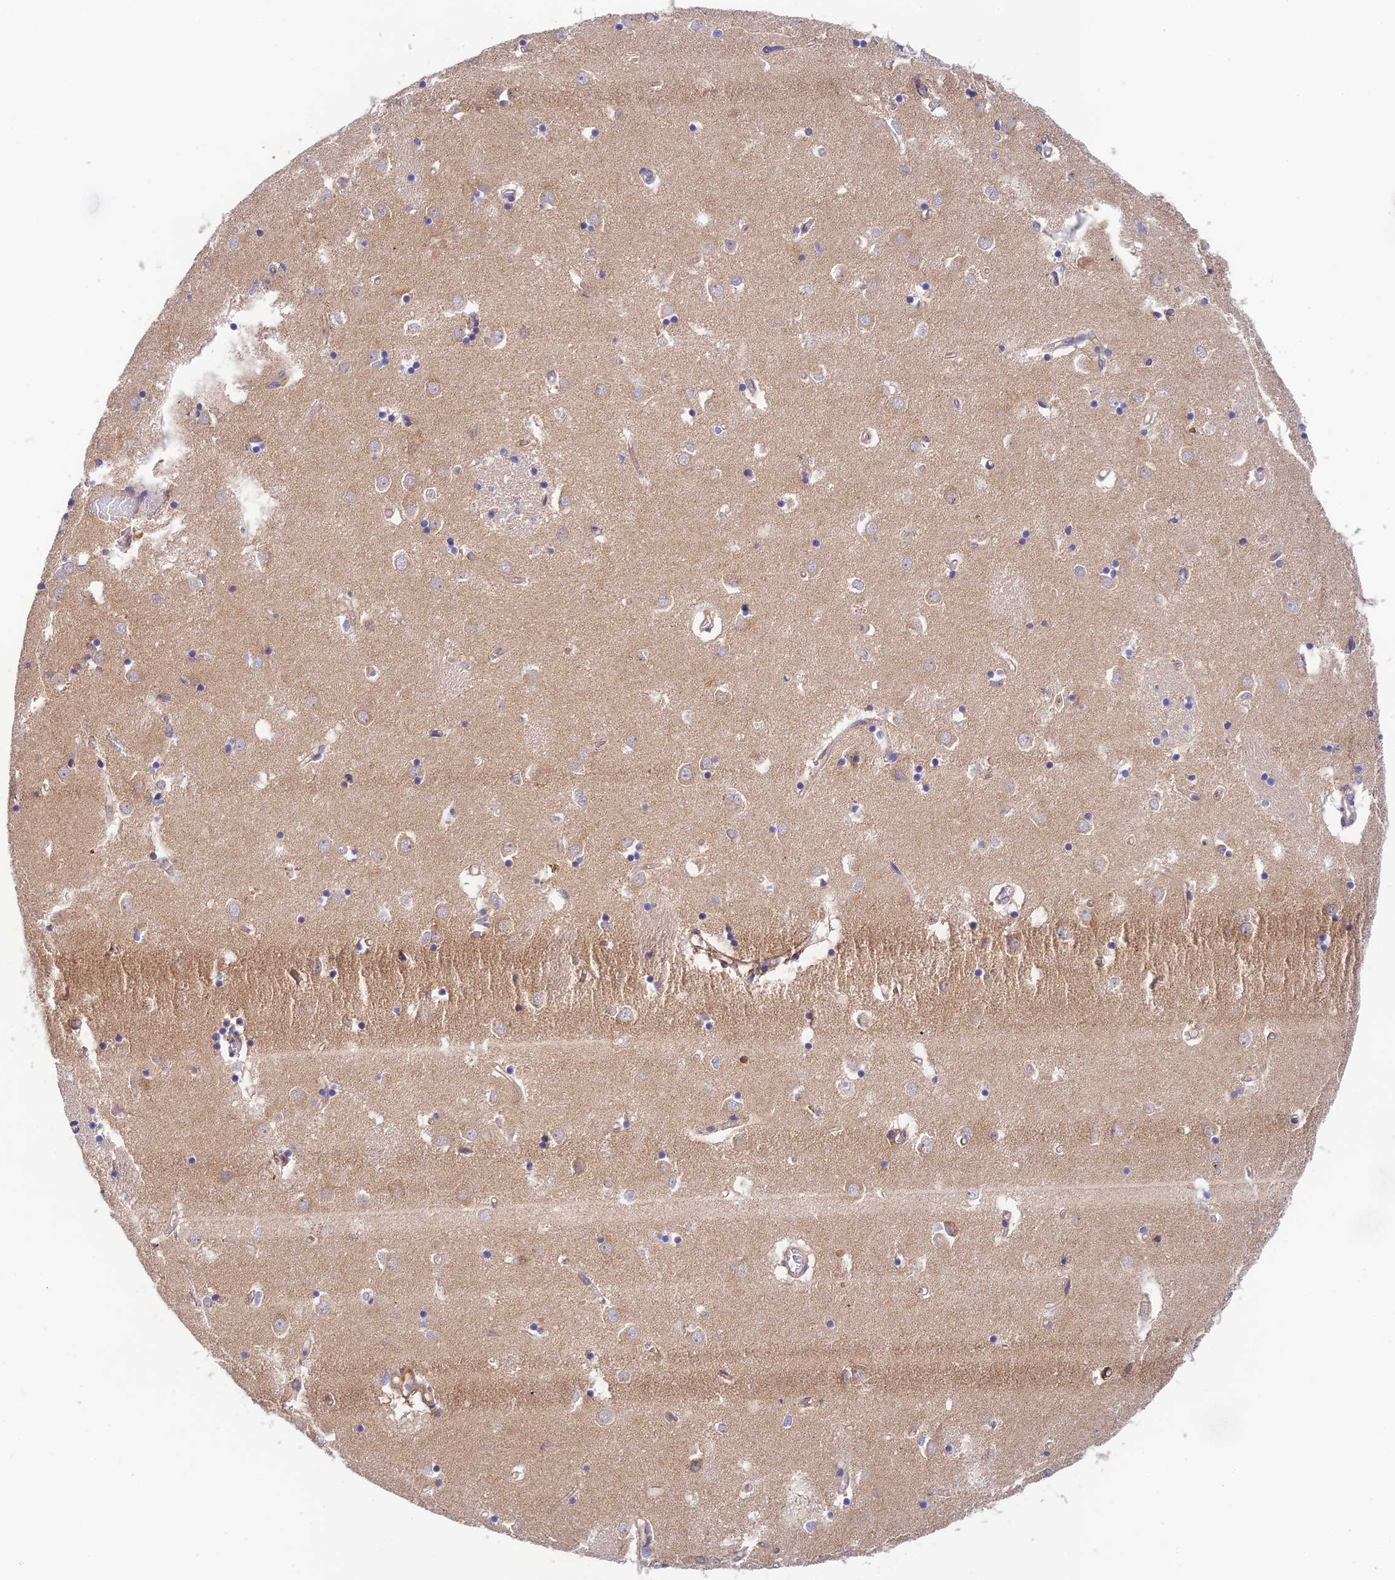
{"staining": {"intensity": "negative", "quantity": "none", "location": "none"}, "tissue": "caudate", "cell_type": "Glial cells", "image_type": "normal", "snomed": [{"axis": "morphology", "description": "Normal tissue, NOS"}, {"axis": "topography", "description": "Lateral ventricle wall"}], "caption": "Immunohistochemistry (IHC) histopathology image of unremarkable caudate: caudate stained with DAB displays no significant protein expression in glial cells. (Immunohistochemistry, brightfield microscopy, high magnification).", "gene": "RANBP6", "patient": {"sex": "male", "age": 70}}